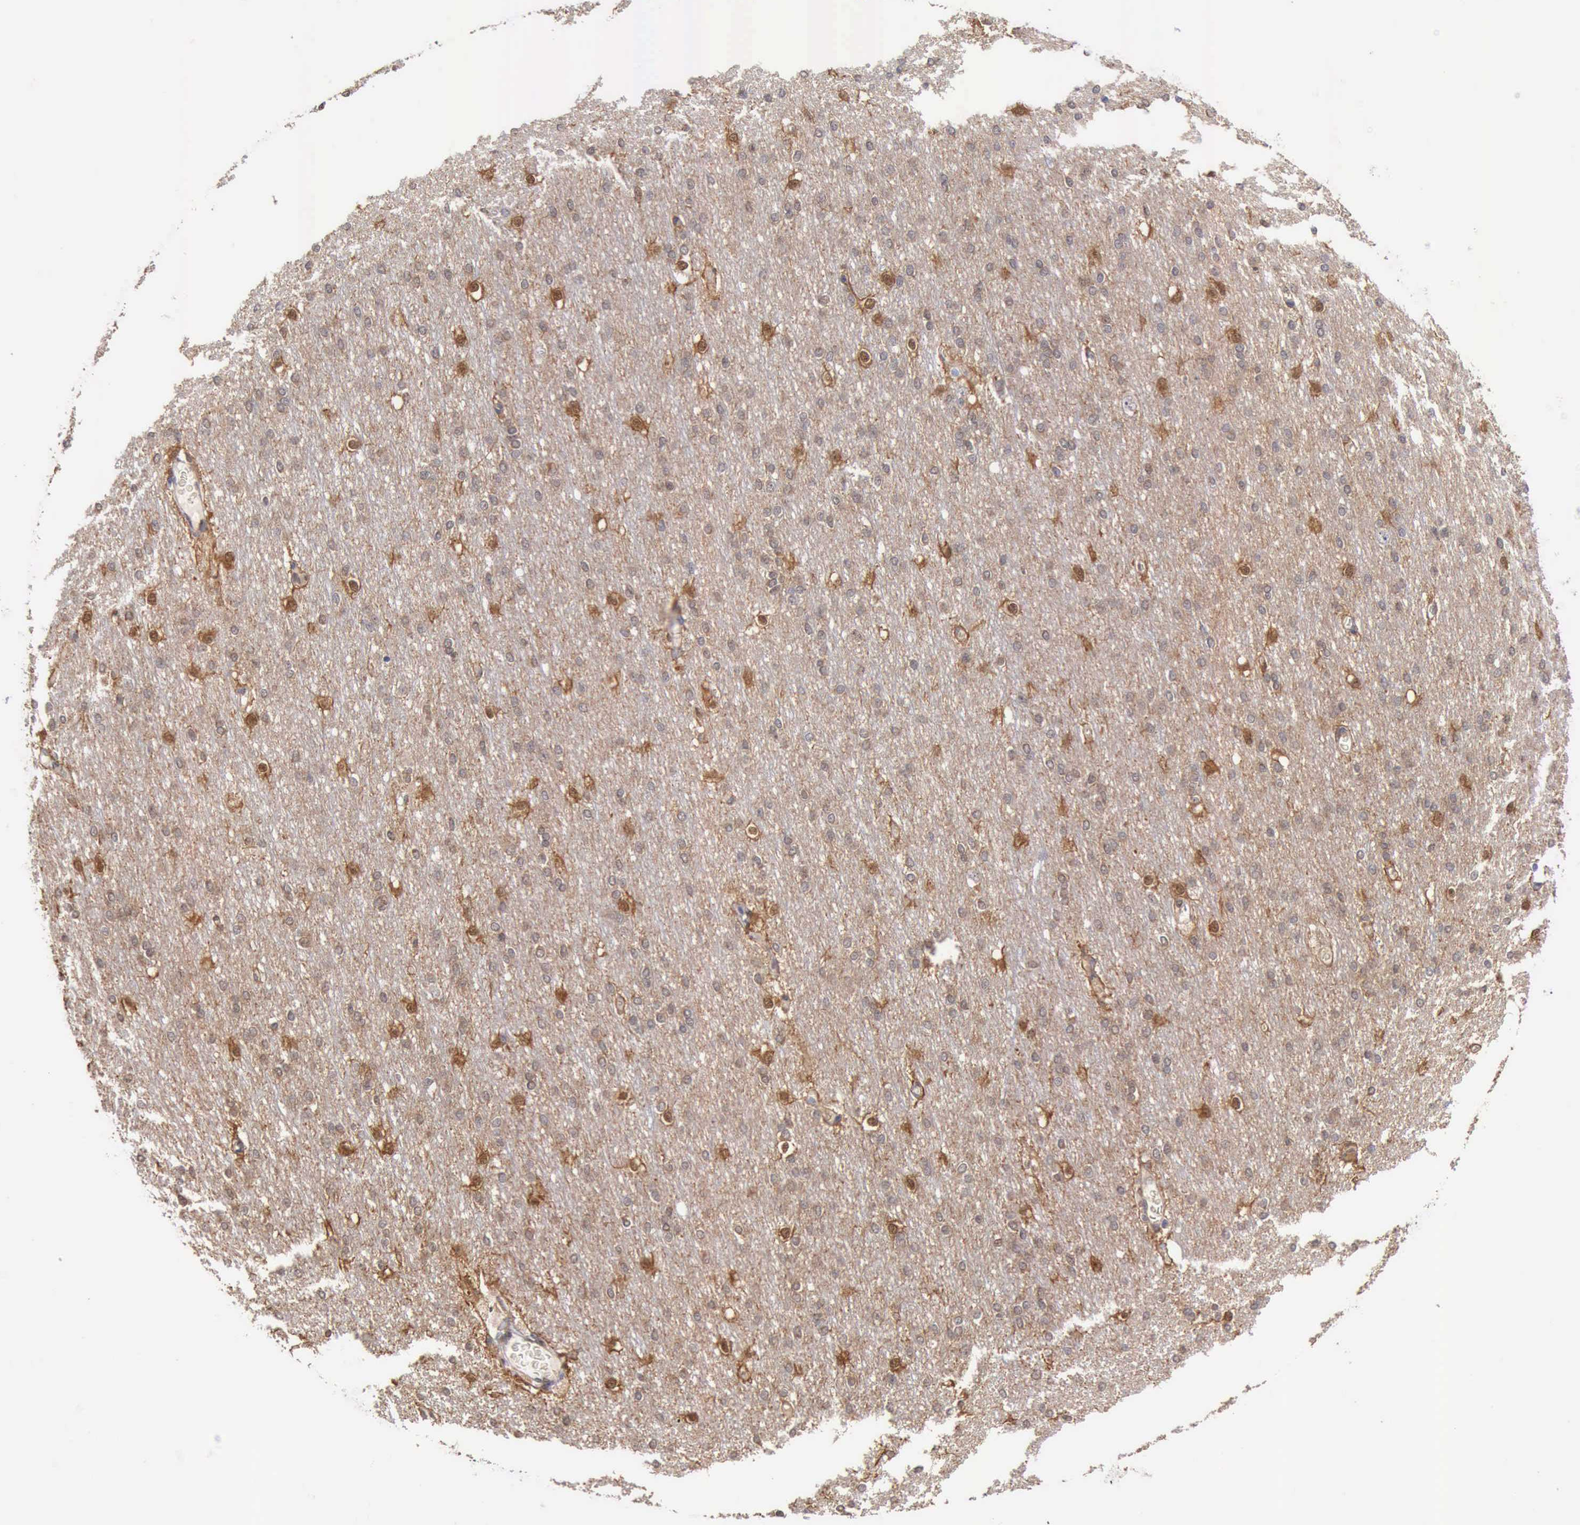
{"staining": {"intensity": "weak", "quantity": "25%-75%", "location": "cytoplasmic/membranous"}, "tissue": "cerebral cortex", "cell_type": "Endothelial cells", "image_type": "normal", "snomed": [{"axis": "morphology", "description": "Normal tissue, NOS"}, {"axis": "morphology", "description": "Inflammation, NOS"}, {"axis": "topography", "description": "Cerebral cortex"}], "caption": "Endothelial cells display low levels of weak cytoplasmic/membranous expression in approximately 25%-75% of cells in normal cerebral cortex.", "gene": "PTGR2", "patient": {"sex": "male", "age": 6}}